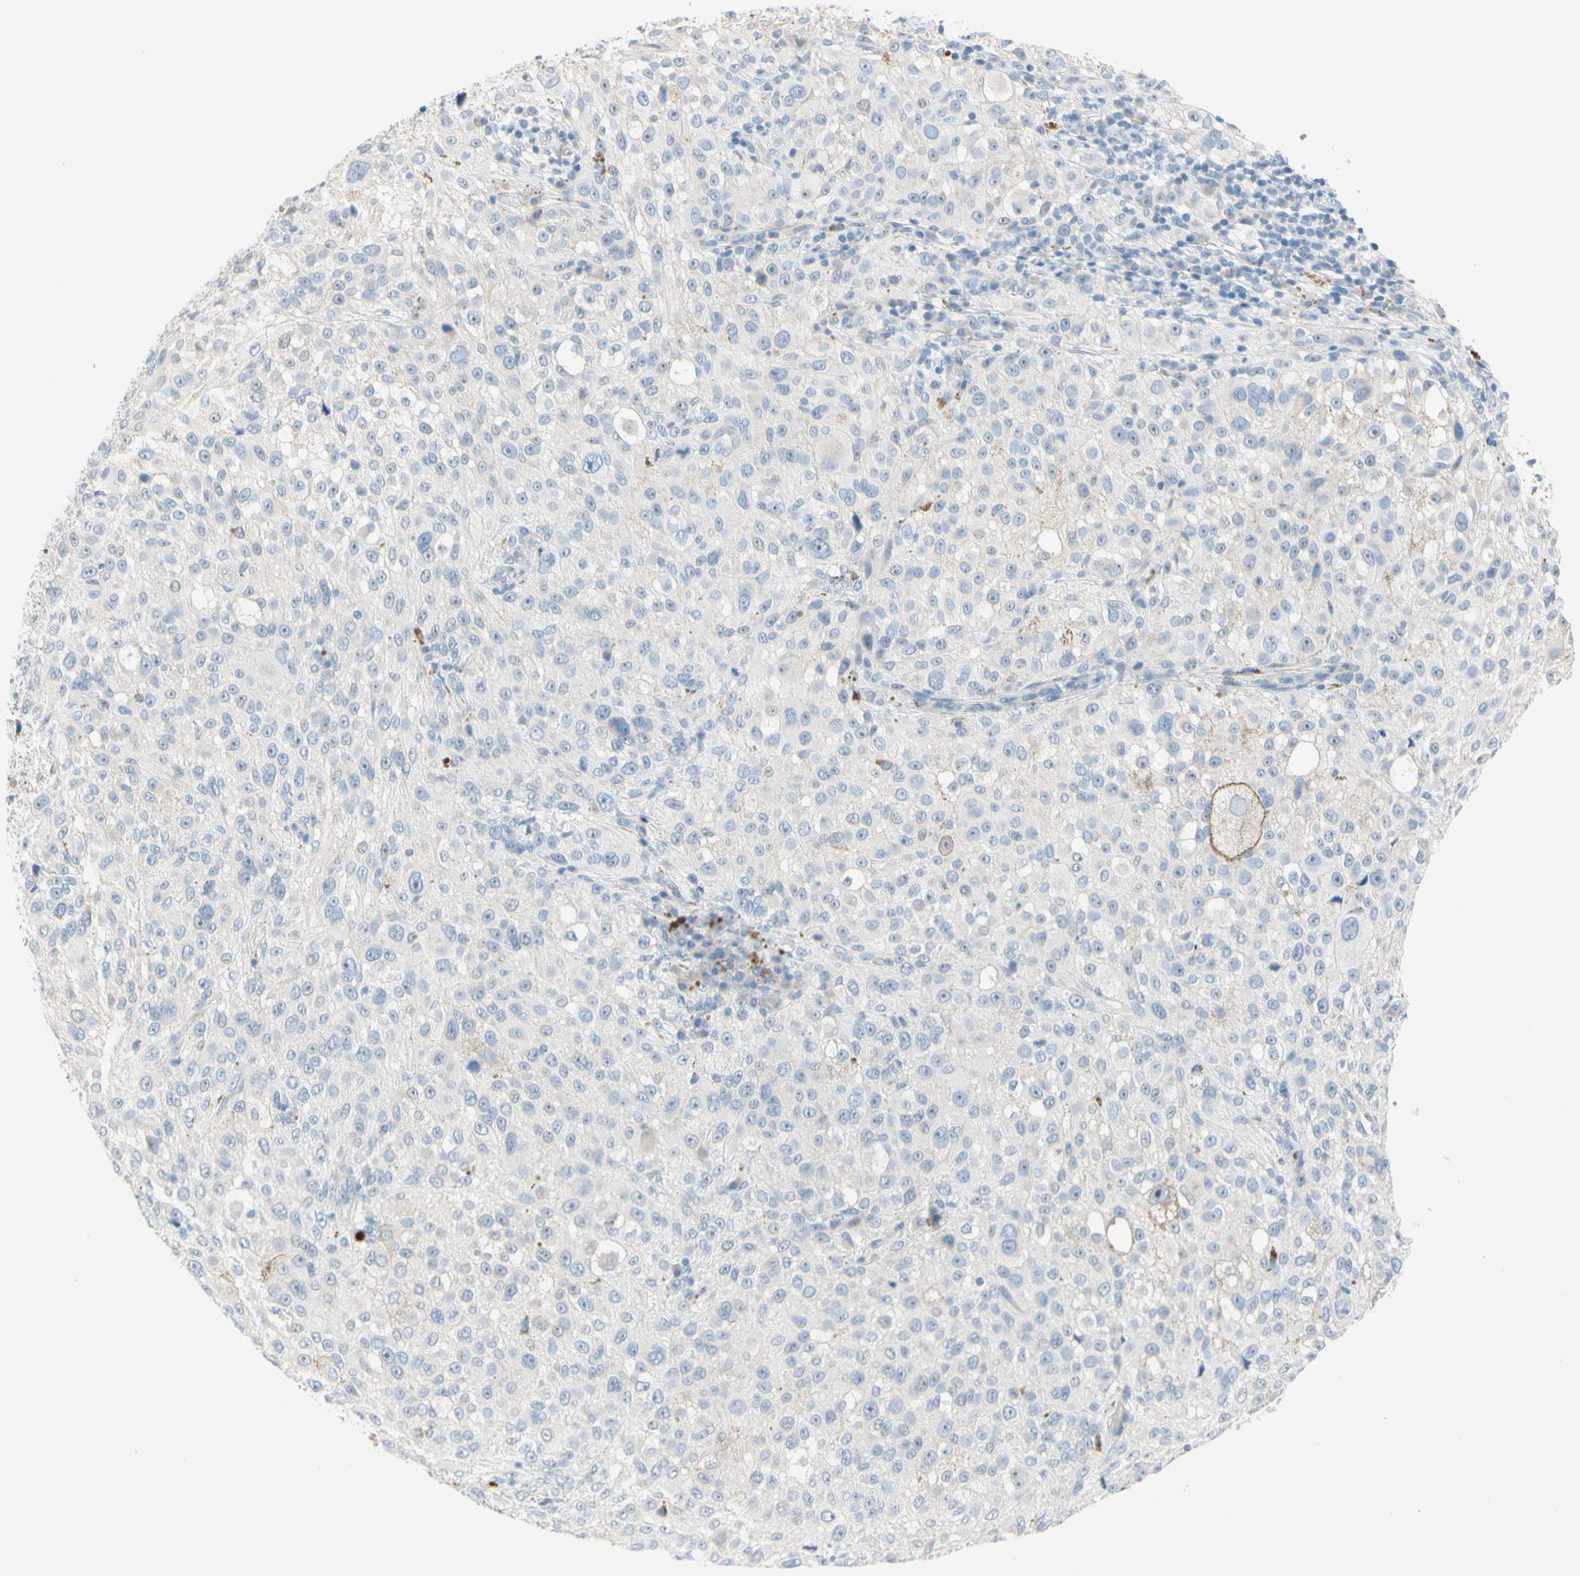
{"staining": {"intensity": "negative", "quantity": "none", "location": "none"}, "tissue": "melanoma", "cell_type": "Tumor cells", "image_type": "cancer", "snomed": [{"axis": "morphology", "description": "Necrosis, NOS"}, {"axis": "morphology", "description": "Malignant melanoma, NOS"}, {"axis": "topography", "description": "Skin"}], "caption": "Immunohistochemistry of melanoma displays no expression in tumor cells.", "gene": "MARK1", "patient": {"sex": "female", "age": 87}}